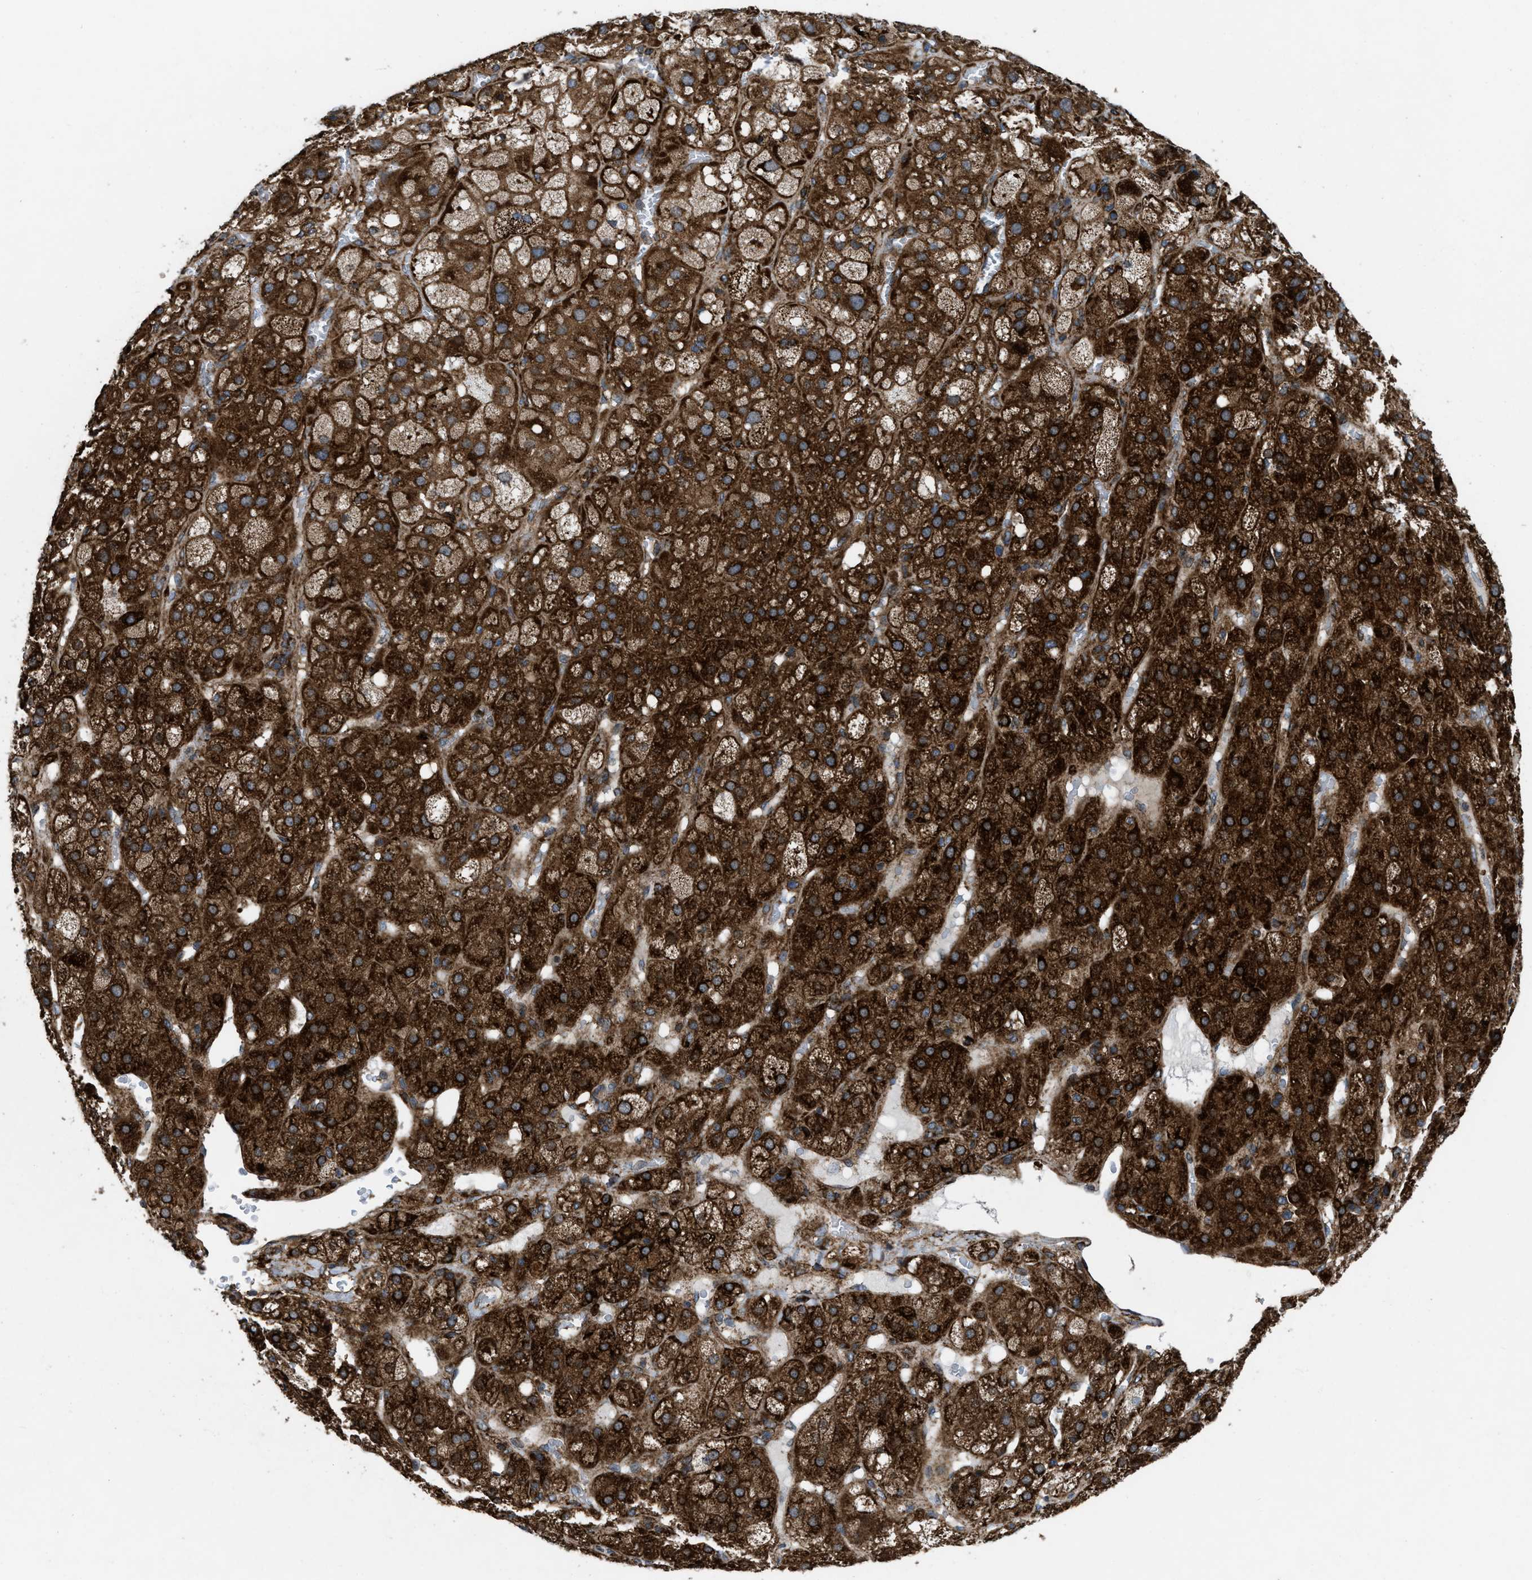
{"staining": {"intensity": "strong", "quantity": ">75%", "location": "cytoplasmic/membranous"}, "tissue": "adrenal gland", "cell_type": "Glandular cells", "image_type": "normal", "snomed": [{"axis": "morphology", "description": "Normal tissue, NOS"}, {"axis": "topography", "description": "Adrenal gland"}], "caption": "Unremarkable adrenal gland was stained to show a protein in brown. There is high levels of strong cytoplasmic/membranous staining in about >75% of glandular cells.", "gene": "PER3", "patient": {"sex": "female", "age": 47}}